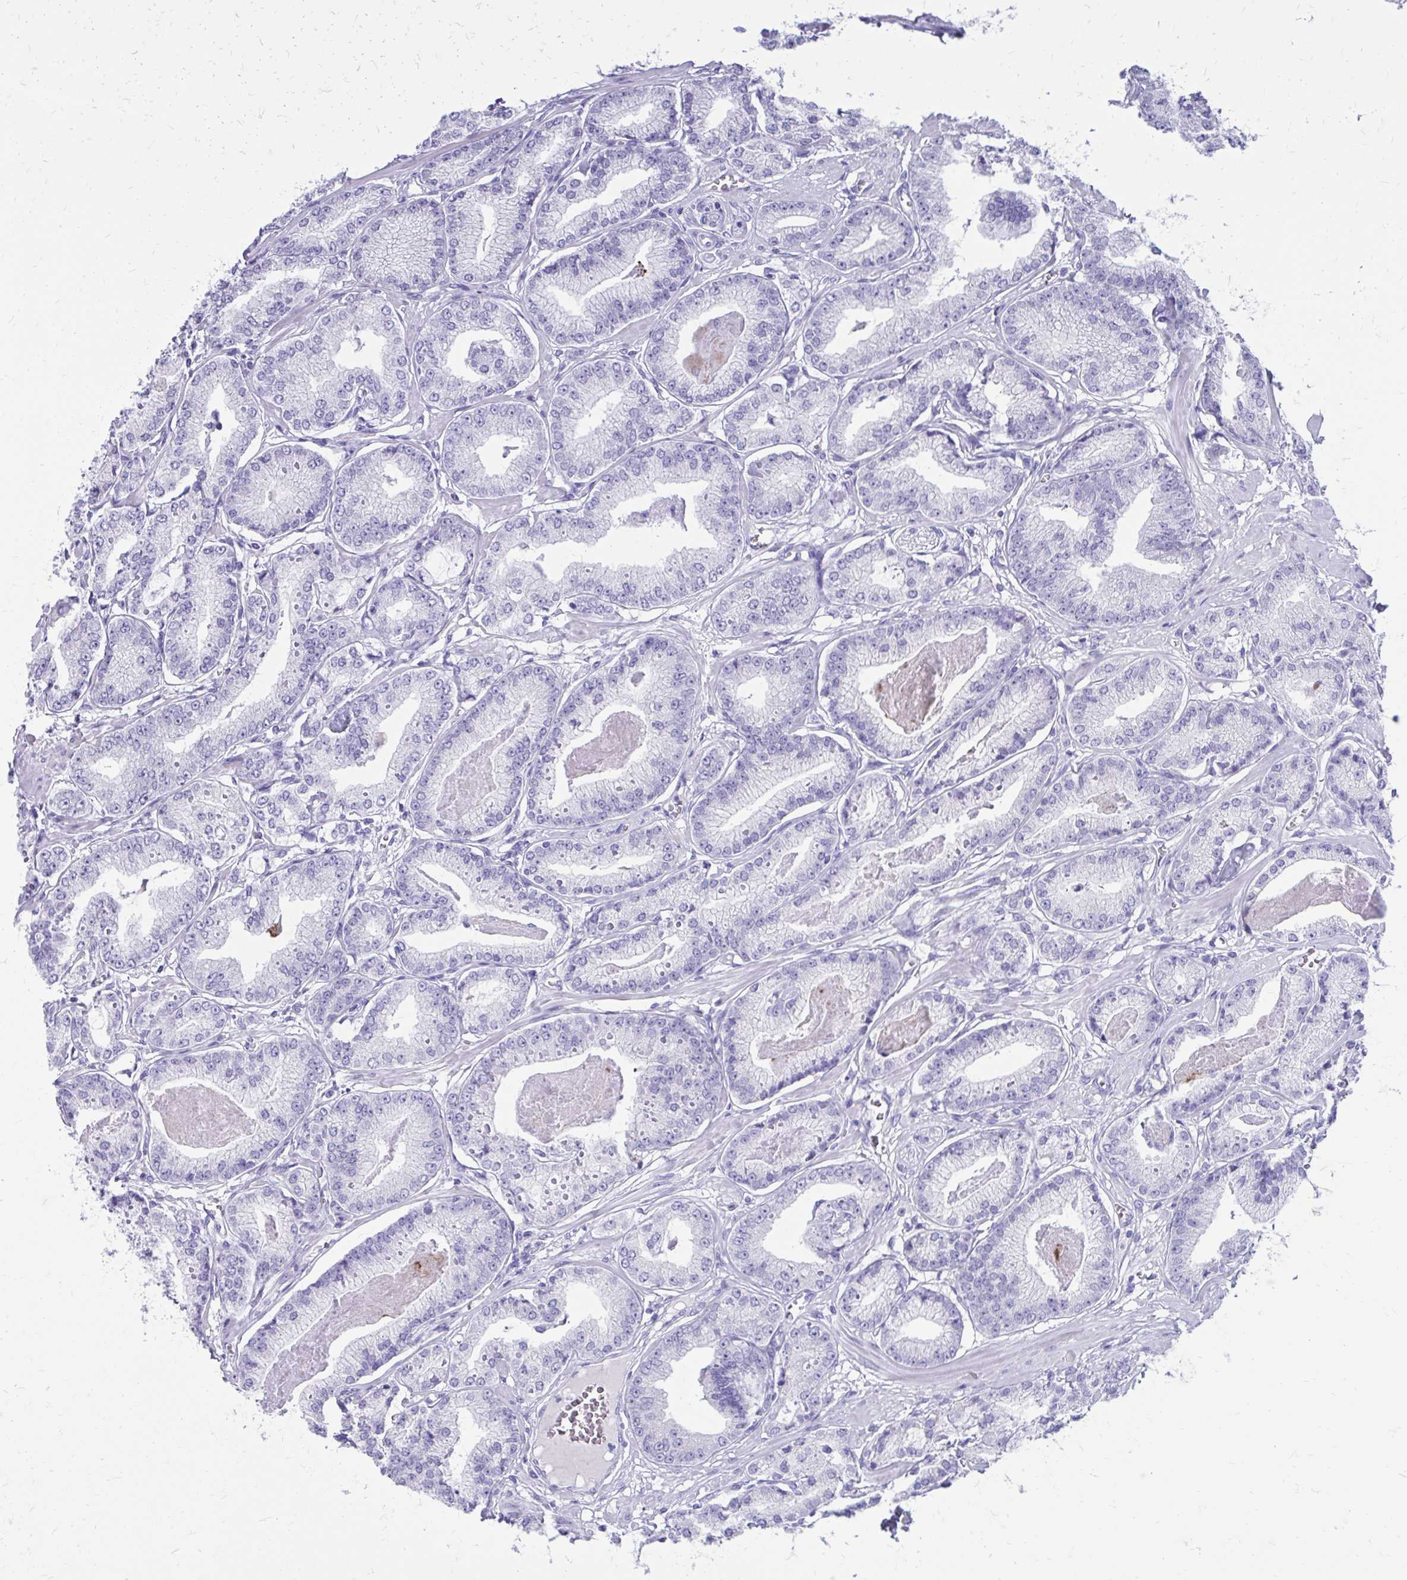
{"staining": {"intensity": "negative", "quantity": "none", "location": "none"}, "tissue": "prostate cancer", "cell_type": "Tumor cells", "image_type": "cancer", "snomed": [{"axis": "morphology", "description": "Adenocarcinoma, High grade"}, {"axis": "topography", "description": "Prostate"}], "caption": "High-grade adenocarcinoma (prostate) stained for a protein using IHC shows no positivity tumor cells.", "gene": "SATL1", "patient": {"sex": "male", "age": 71}}